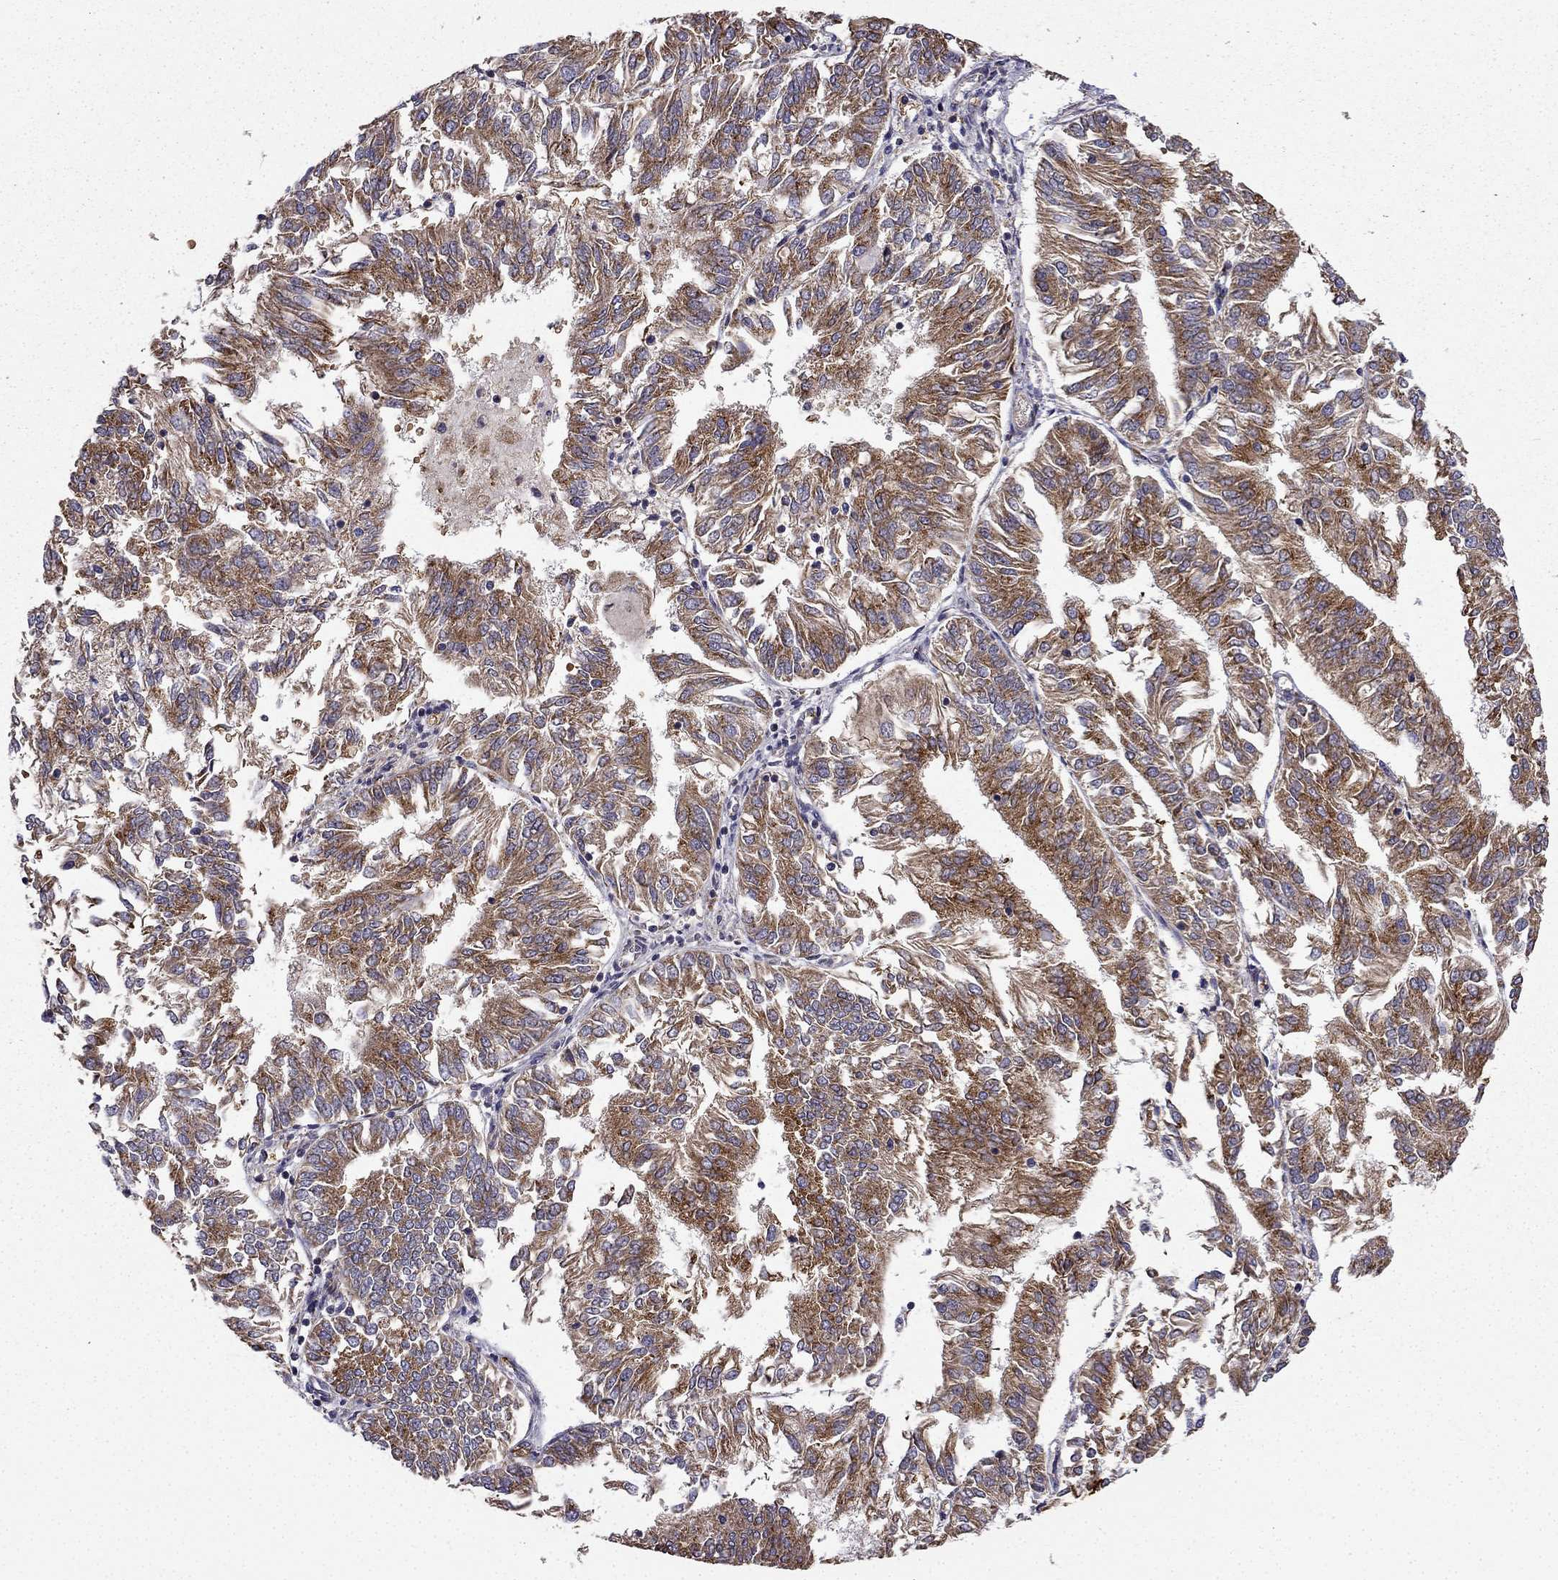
{"staining": {"intensity": "strong", "quantity": ">75%", "location": "cytoplasmic/membranous"}, "tissue": "endometrial cancer", "cell_type": "Tumor cells", "image_type": "cancer", "snomed": [{"axis": "morphology", "description": "Adenocarcinoma, NOS"}, {"axis": "topography", "description": "Endometrium"}], "caption": "A photomicrograph of human endometrial cancer (adenocarcinoma) stained for a protein shows strong cytoplasmic/membranous brown staining in tumor cells.", "gene": "B4GALT7", "patient": {"sex": "female", "age": 58}}